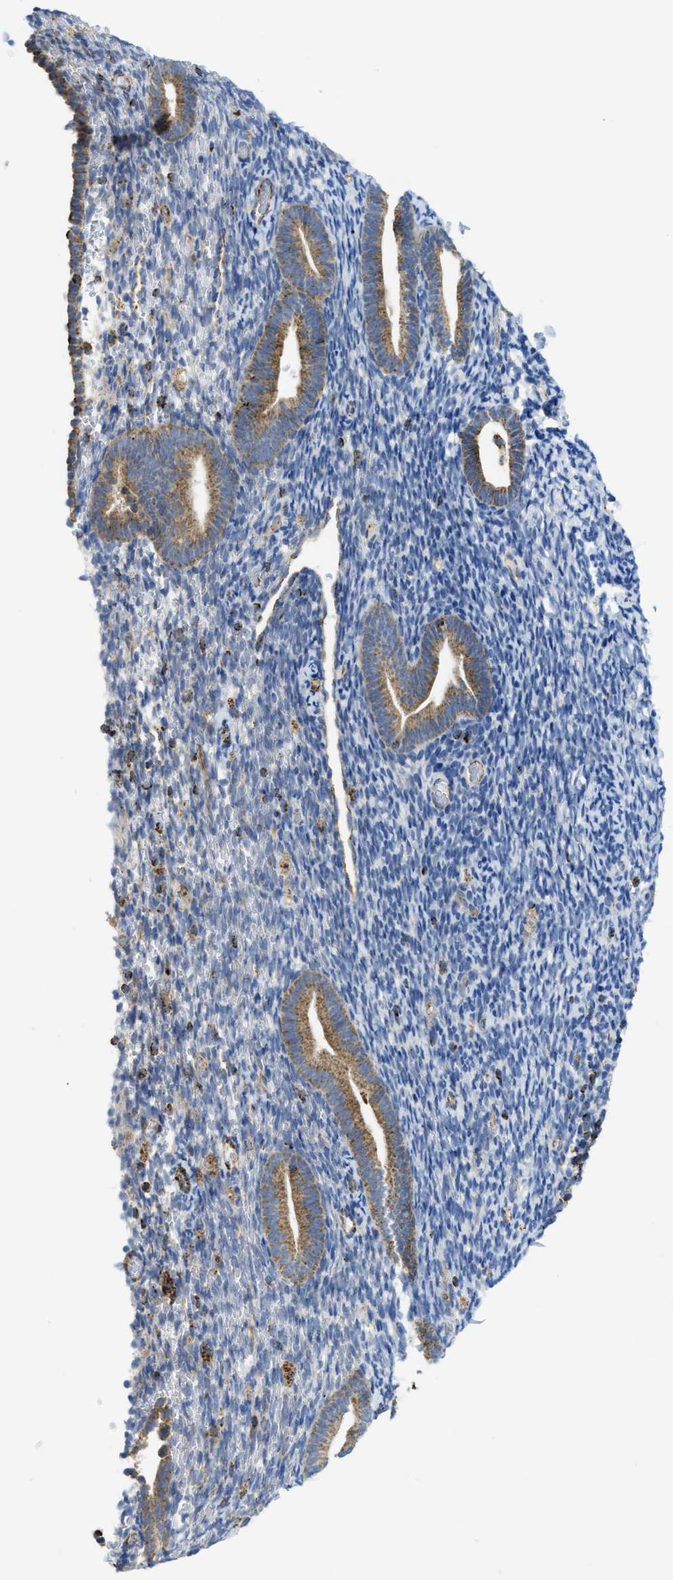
{"staining": {"intensity": "negative", "quantity": "none", "location": "none"}, "tissue": "endometrium", "cell_type": "Cells in endometrial stroma", "image_type": "normal", "snomed": [{"axis": "morphology", "description": "Normal tissue, NOS"}, {"axis": "topography", "description": "Endometrium"}], "caption": "High power microscopy photomicrograph of an IHC photomicrograph of benign endometrium, revealing no significant expression in cells in endometrial stroma. Nuclei are stained in blue.", "gene": "SQOR", "patient": {"sex": "female", "age": 51}}